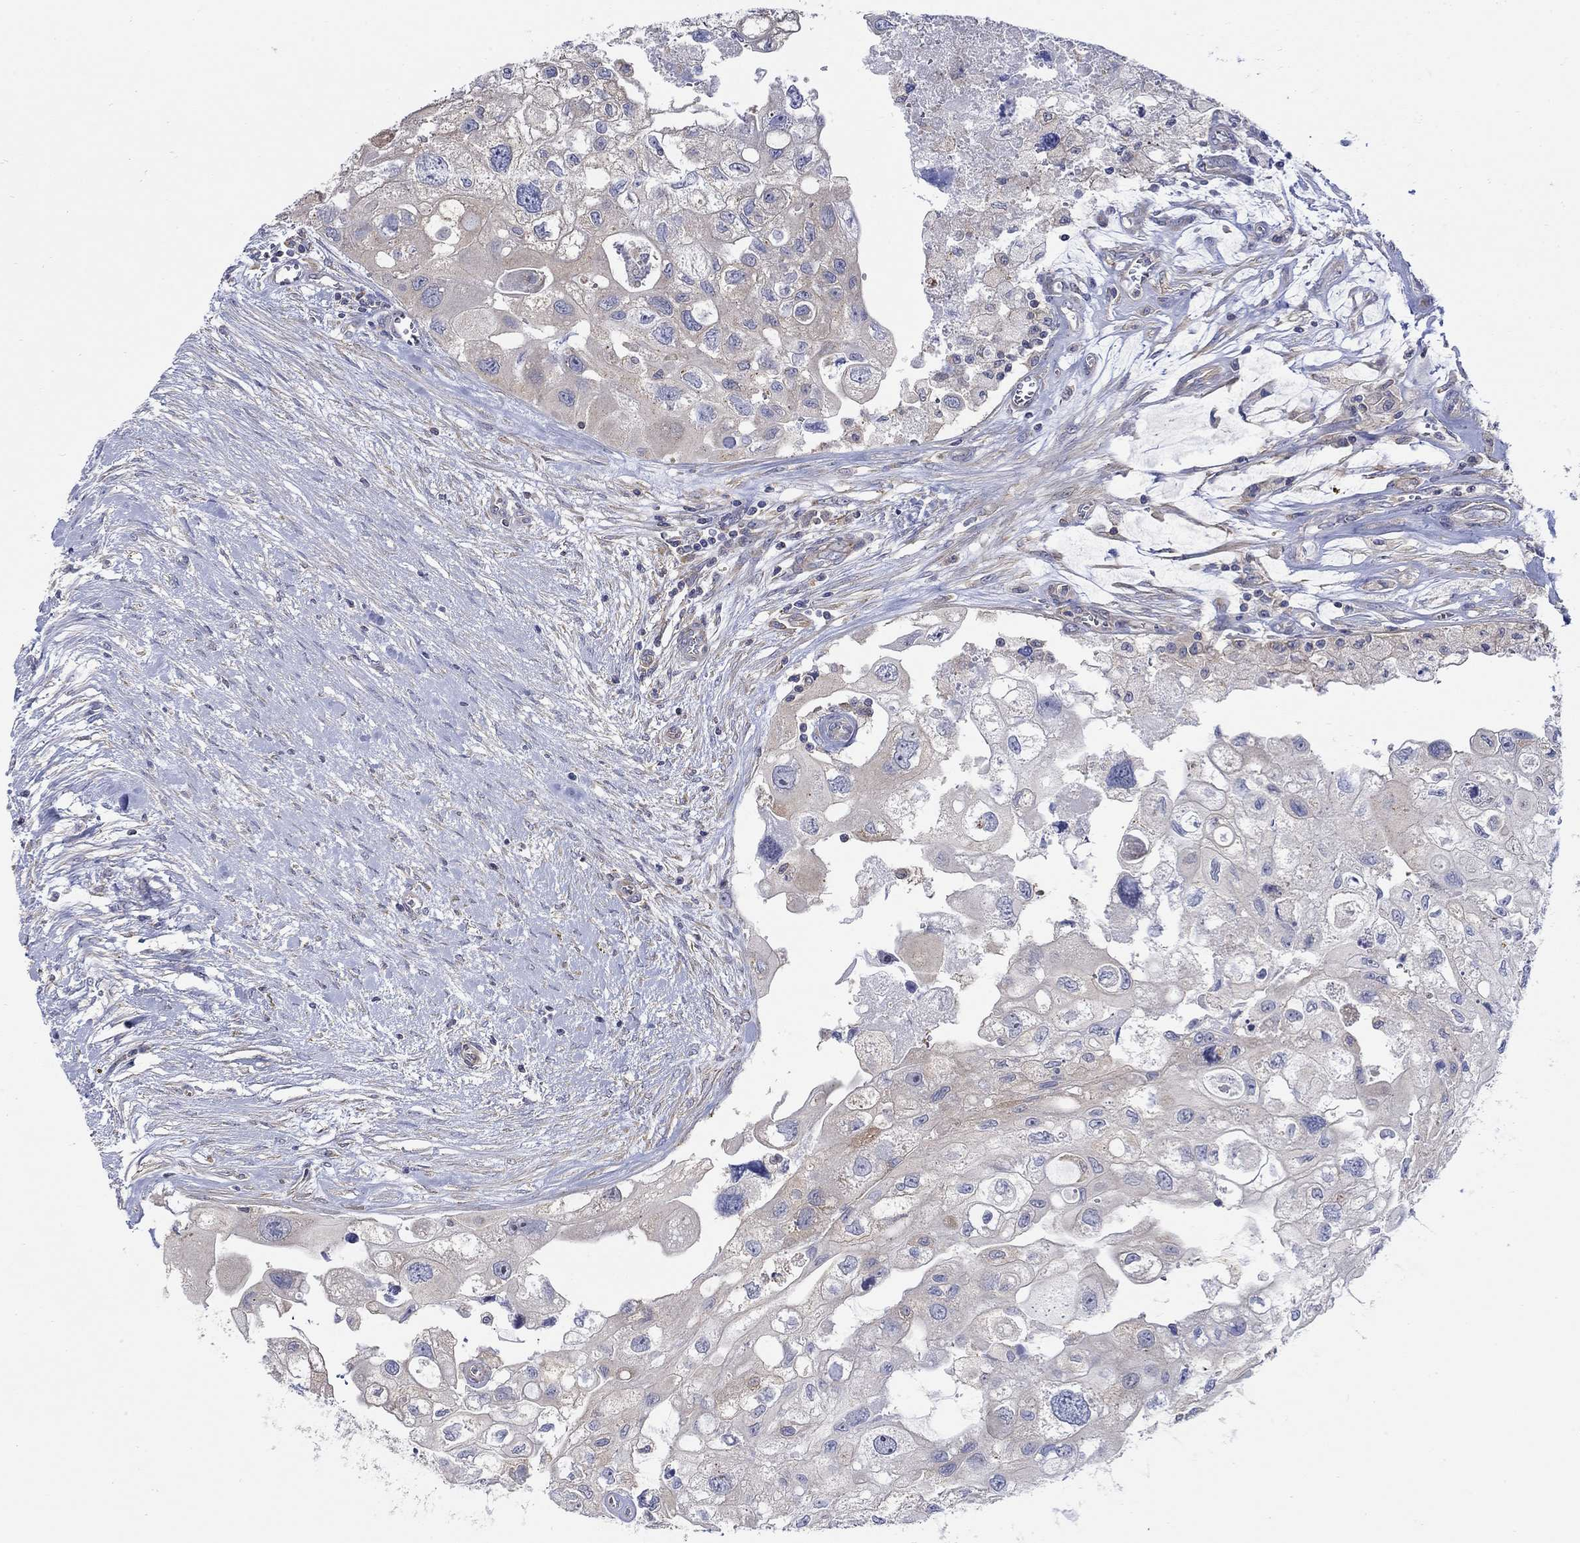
{"staining": {"intensity": "negative", "quantity": "none", "location": "none"}, "tissue": "urothelial cancer", "cell_type": "Tumor cells", "image_type": "cancer", "snomed": [{"axis": "morphology", "description": "Urothelial carcinoma, High grade"}, {"axis": "topography", "description": "Urinary bladder"}], "caption": "An IHC histopathology image of urothelial cancer is shown. There is no staining in tumor cells of urothelial cancer. (Stains: DAB IHC with hematoxylin counter stain, Microscopy: brightfield microscopy at high magnification).", "gene": "TEKT3", "patient": {"sex": "male", "age": 59}}